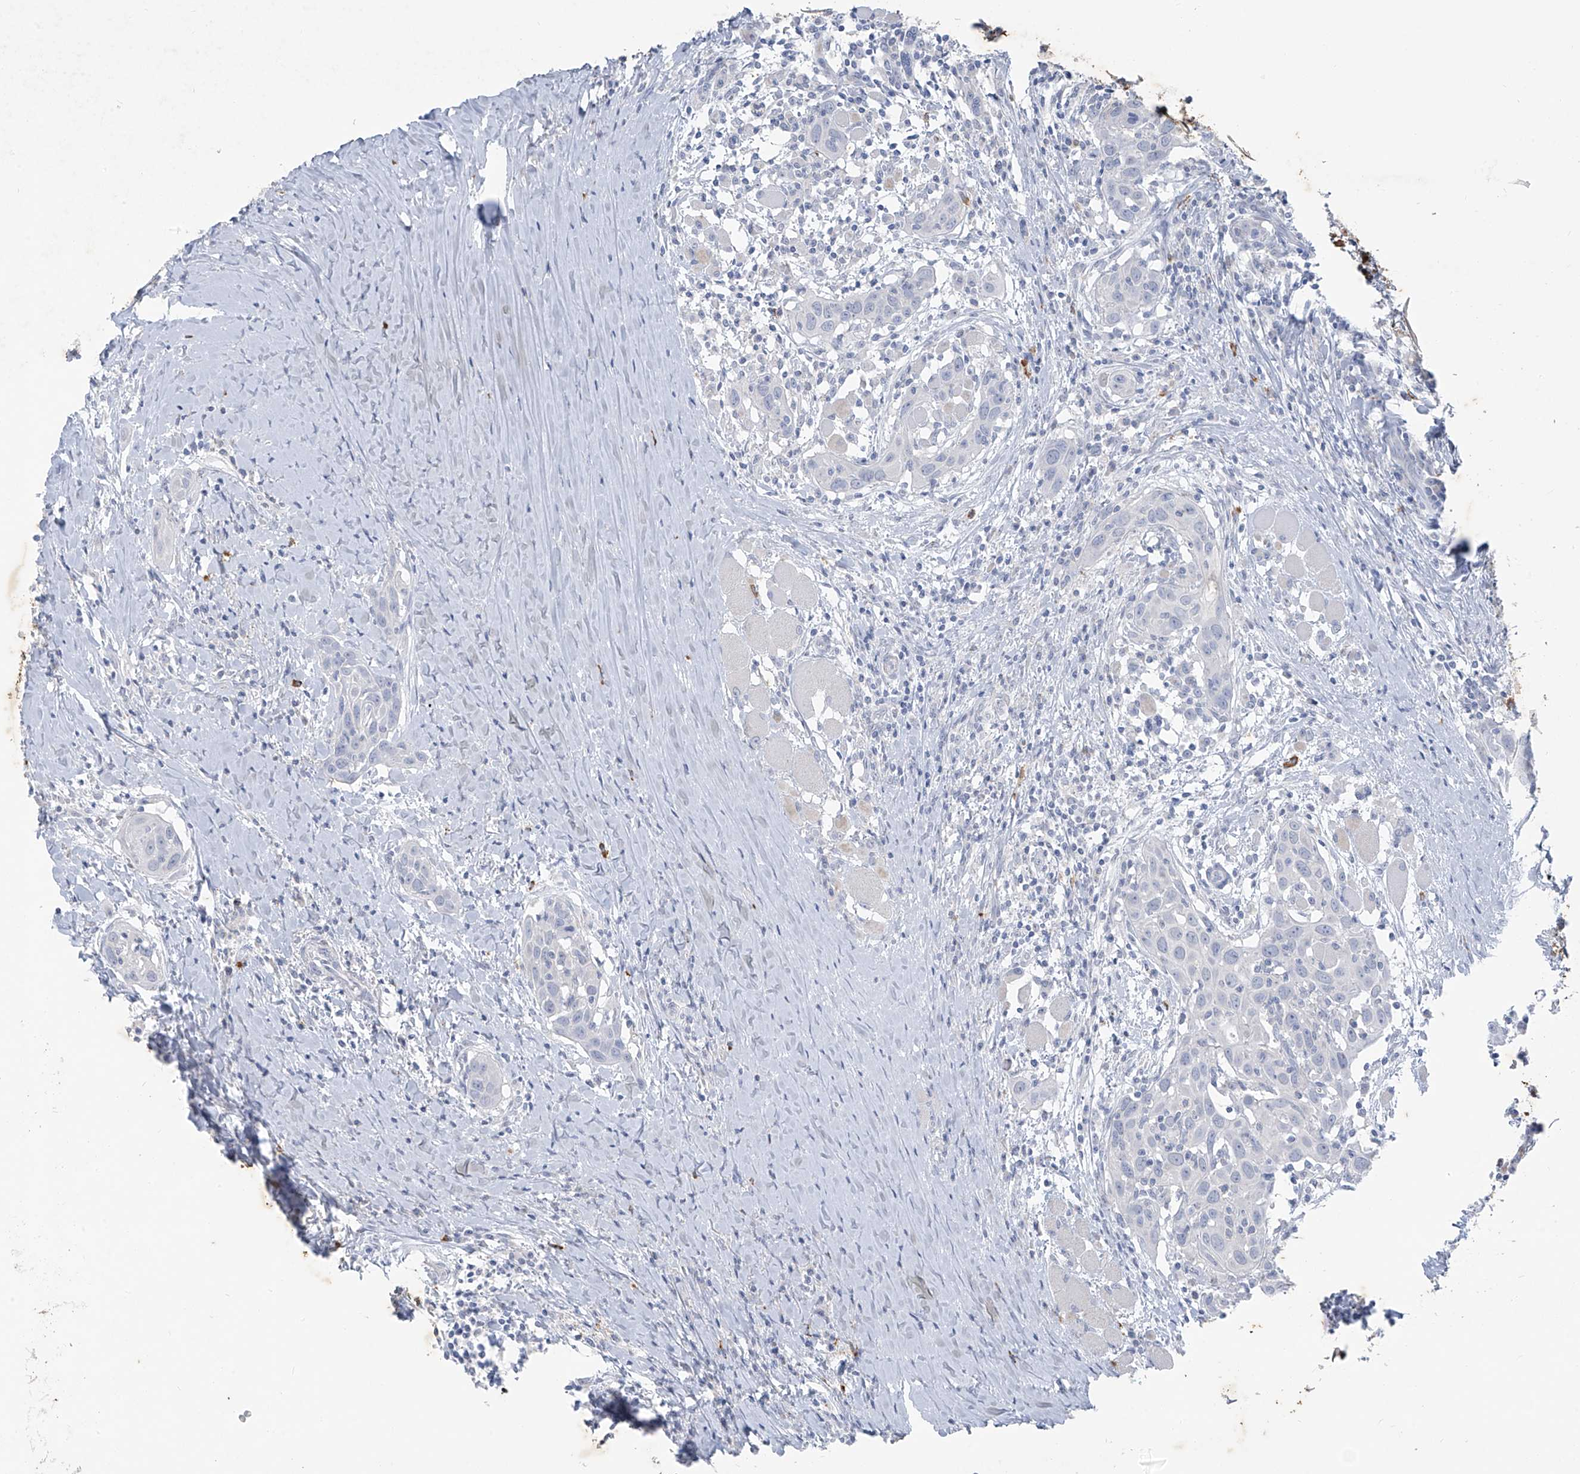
{"staining": {"intensity": "negative", "quantity": "none", "location": "none"}, "tissue": "head and neck cancer", "cell_type": "Tumor cells", "image_type": "cancer", "snomed": [{"axis": "morphology", "description": "Squamous cell carcinoma, NOS"}, {"axis": "topography", "description": "Oral tissue"}, {"axis": "topography", "description": "Head-Neck"}], "caption": "This is an IHC histopathology image of squamous cell carcinoma (head and neck). There is no positivity in tumor cells.", "gene": "CX3CR1", "patient": {"sex": "female", "age": 50}}